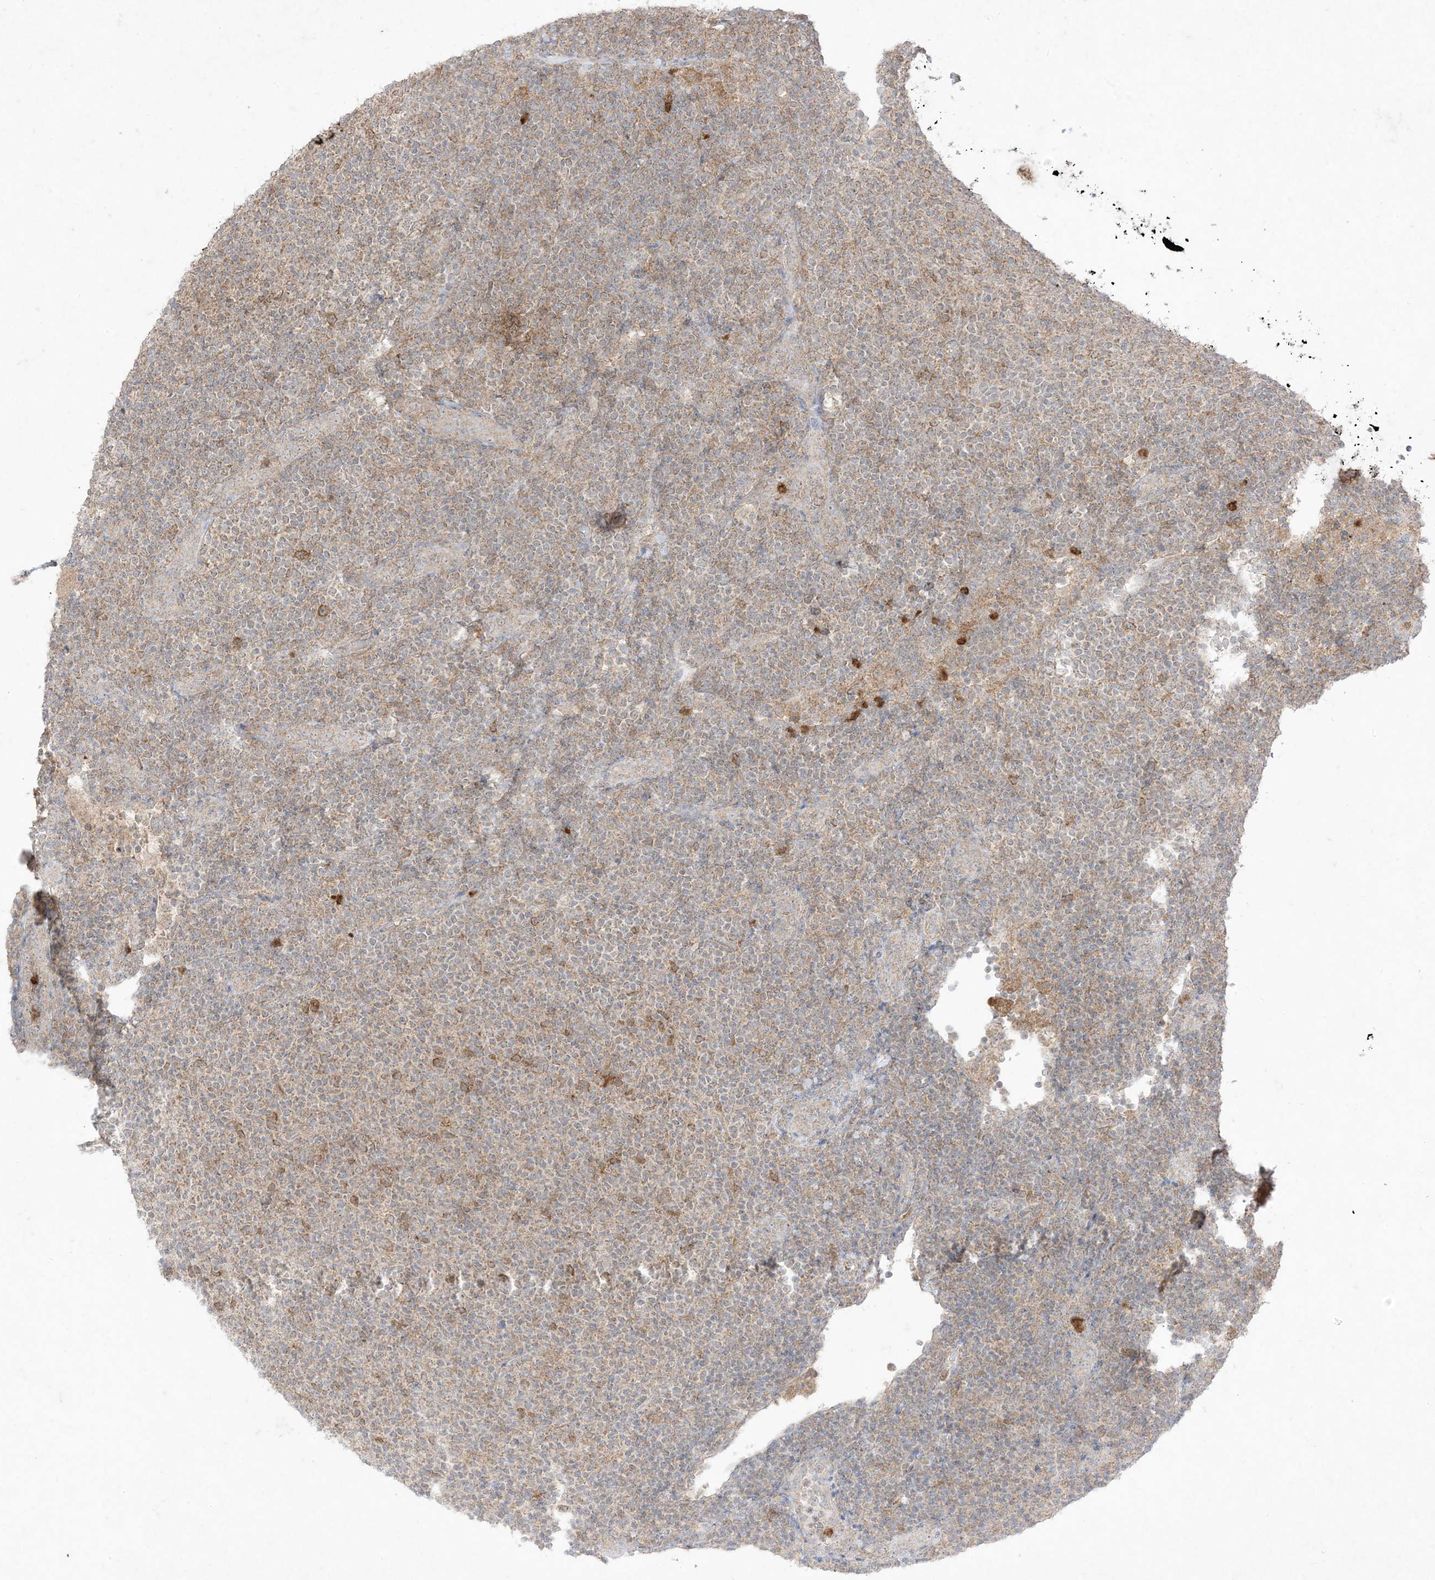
{"staining": {"intensity": "moderate", "quantity": "<25%", "location": "cytoplasmic/membranous"}, "tissue": "lymphoma", "cell_type": "Tumor cells", "image_type": "cancer", "snomed": [{"axis": "morphology", "description": "Malignant lymphoma, non-Hodgkin's type, Low grade"}, {"axis": "topography", "description": "Lymph node"}], "caption": "Brown immunohistochemical staining in human lymphoma reveals moderate cytoplasmic/membranous expression in approximately <25% of tumor cells.", "gene": "UBE2C", "patient": {"sex": "male", "age": 66}}